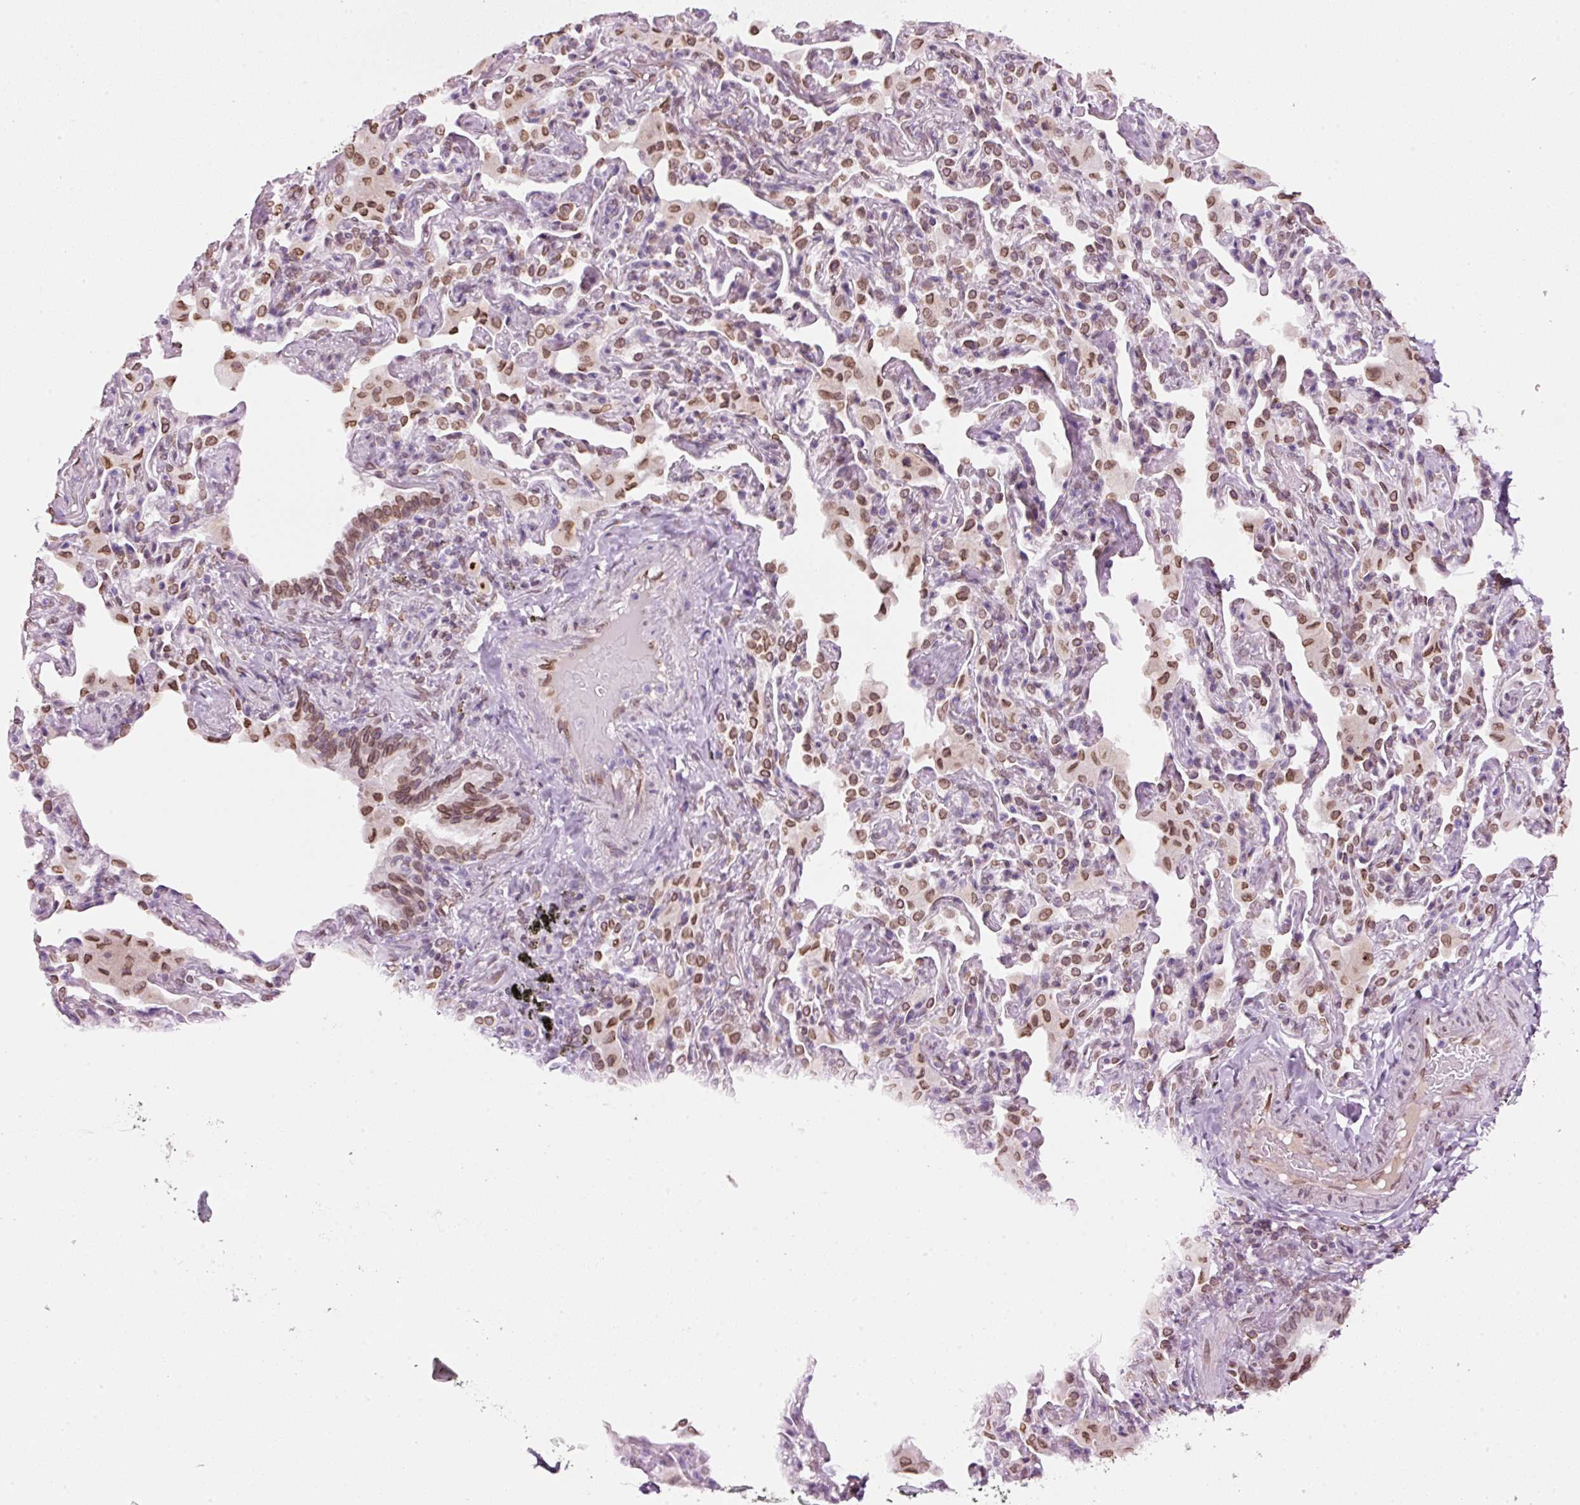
{"staining": {"intensity": "moderate", "quantity": ">75%", "location": "cytoplasmic/membranous,nuclear"}, "tissue": "bronchus", "cell_type": "Respiratory epithelial cells", "image_type": "normal", "snomed": [{"axis": "morphology", "description": "Normal tissue, NOS"}, {"axis": "morphology", "description": "Inflammation, NOS"}, {"axis": "topography", "description": "Bronchus"}, {"axis": "topography", "description": "Lung"}], "caption": "Respiratory epithelial cells demonstrate medium levels of moderate cytoplasmic/membranous,nuclear staining in about >75% of cells in benign human bronchus.", "gene": "ZNF224", "patient": {"sex": "female", "age": 46}}